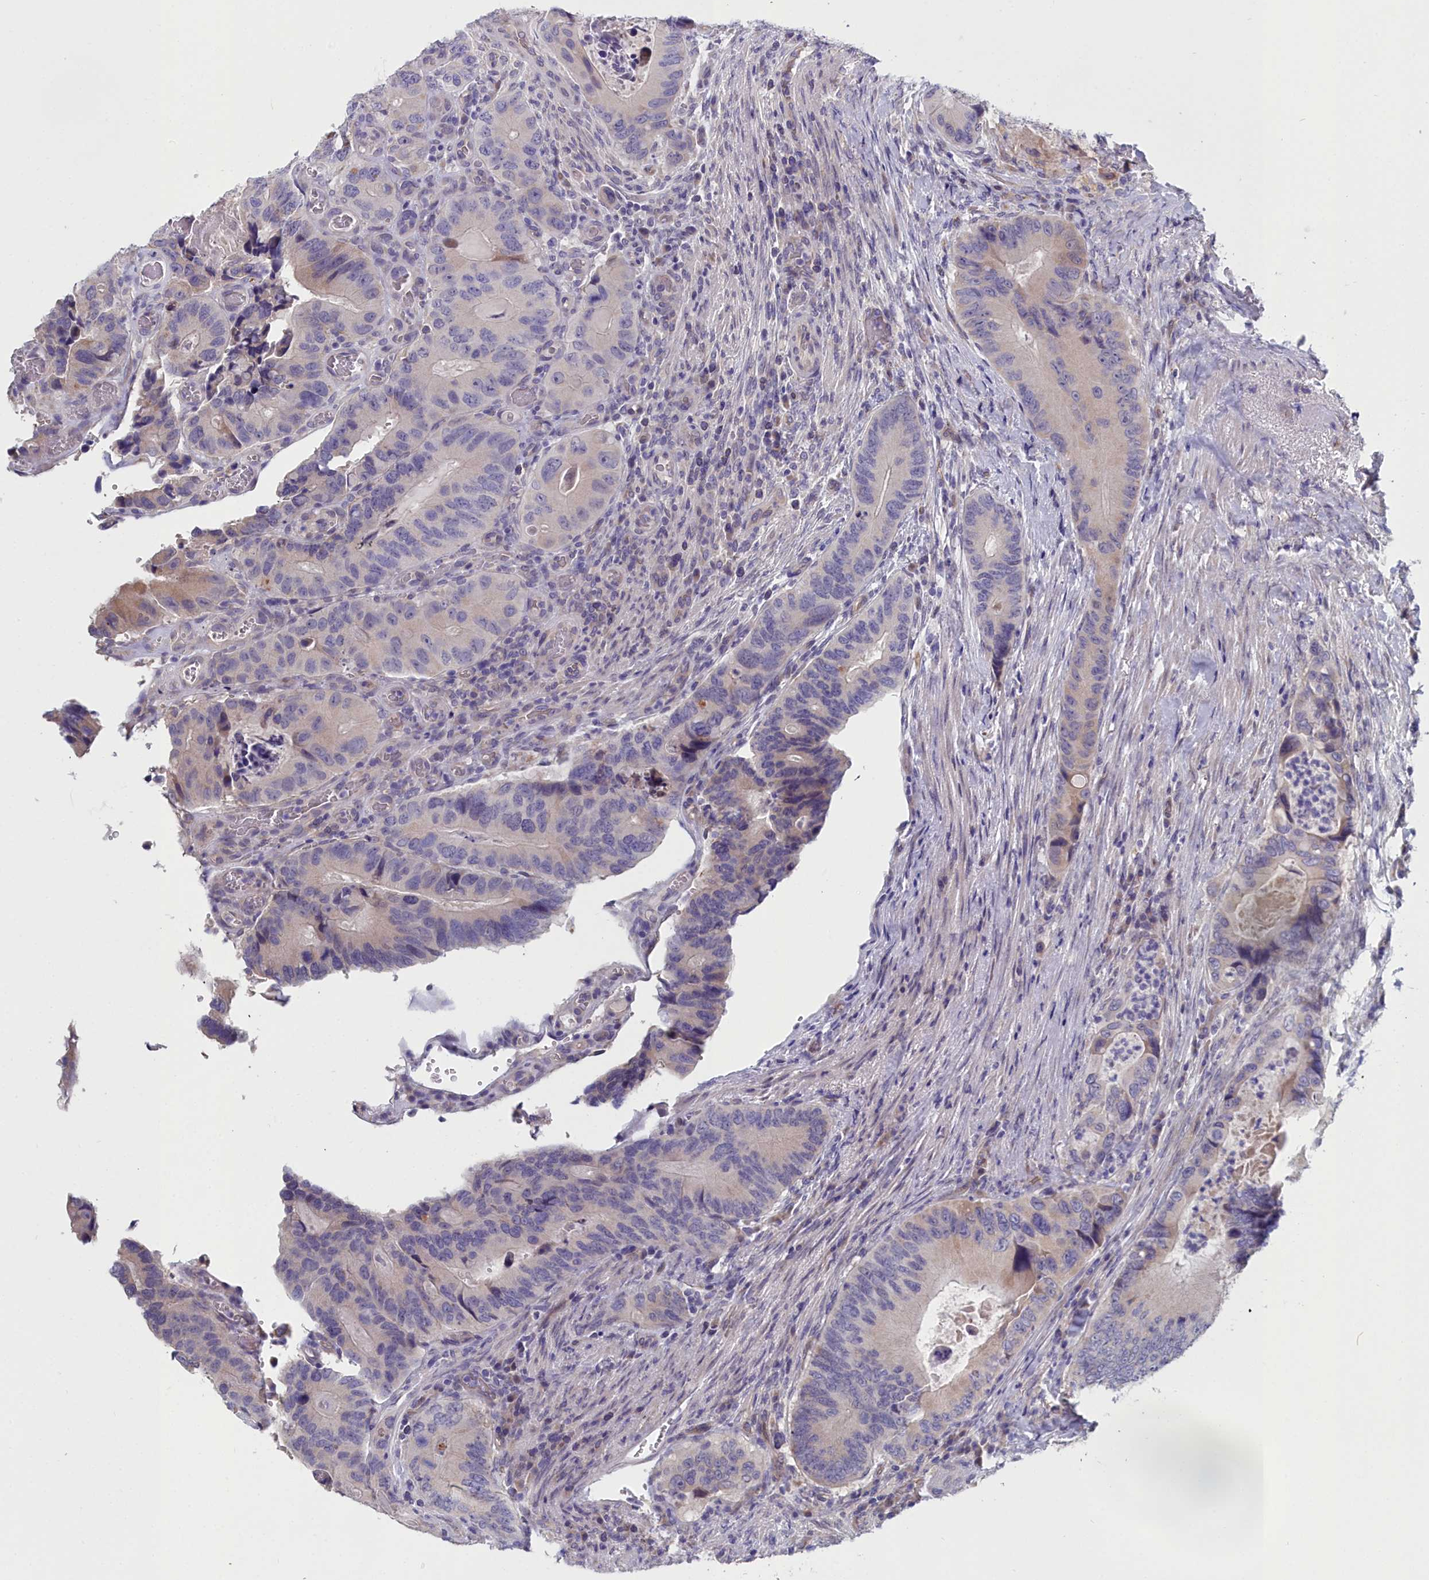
{"staining": {"intensity": "negative", "quantity": "none", "location": "none"}, "tissue": "colorectal cancer", "cell_type": "Tumor cells", "image_type": "cancer", "snomed": [{"axis": "morphology", "description": "Adenocarcinoma, NOS"}, {"axis": "topography", "description": "Colon"}], "caption": "Immunohistochemistry of human colorectal cancer (adenocarcinoma) reveals no staining in tumor cells.", "gene": "RDX", "patient": {"sex": "male", "age": 84}}